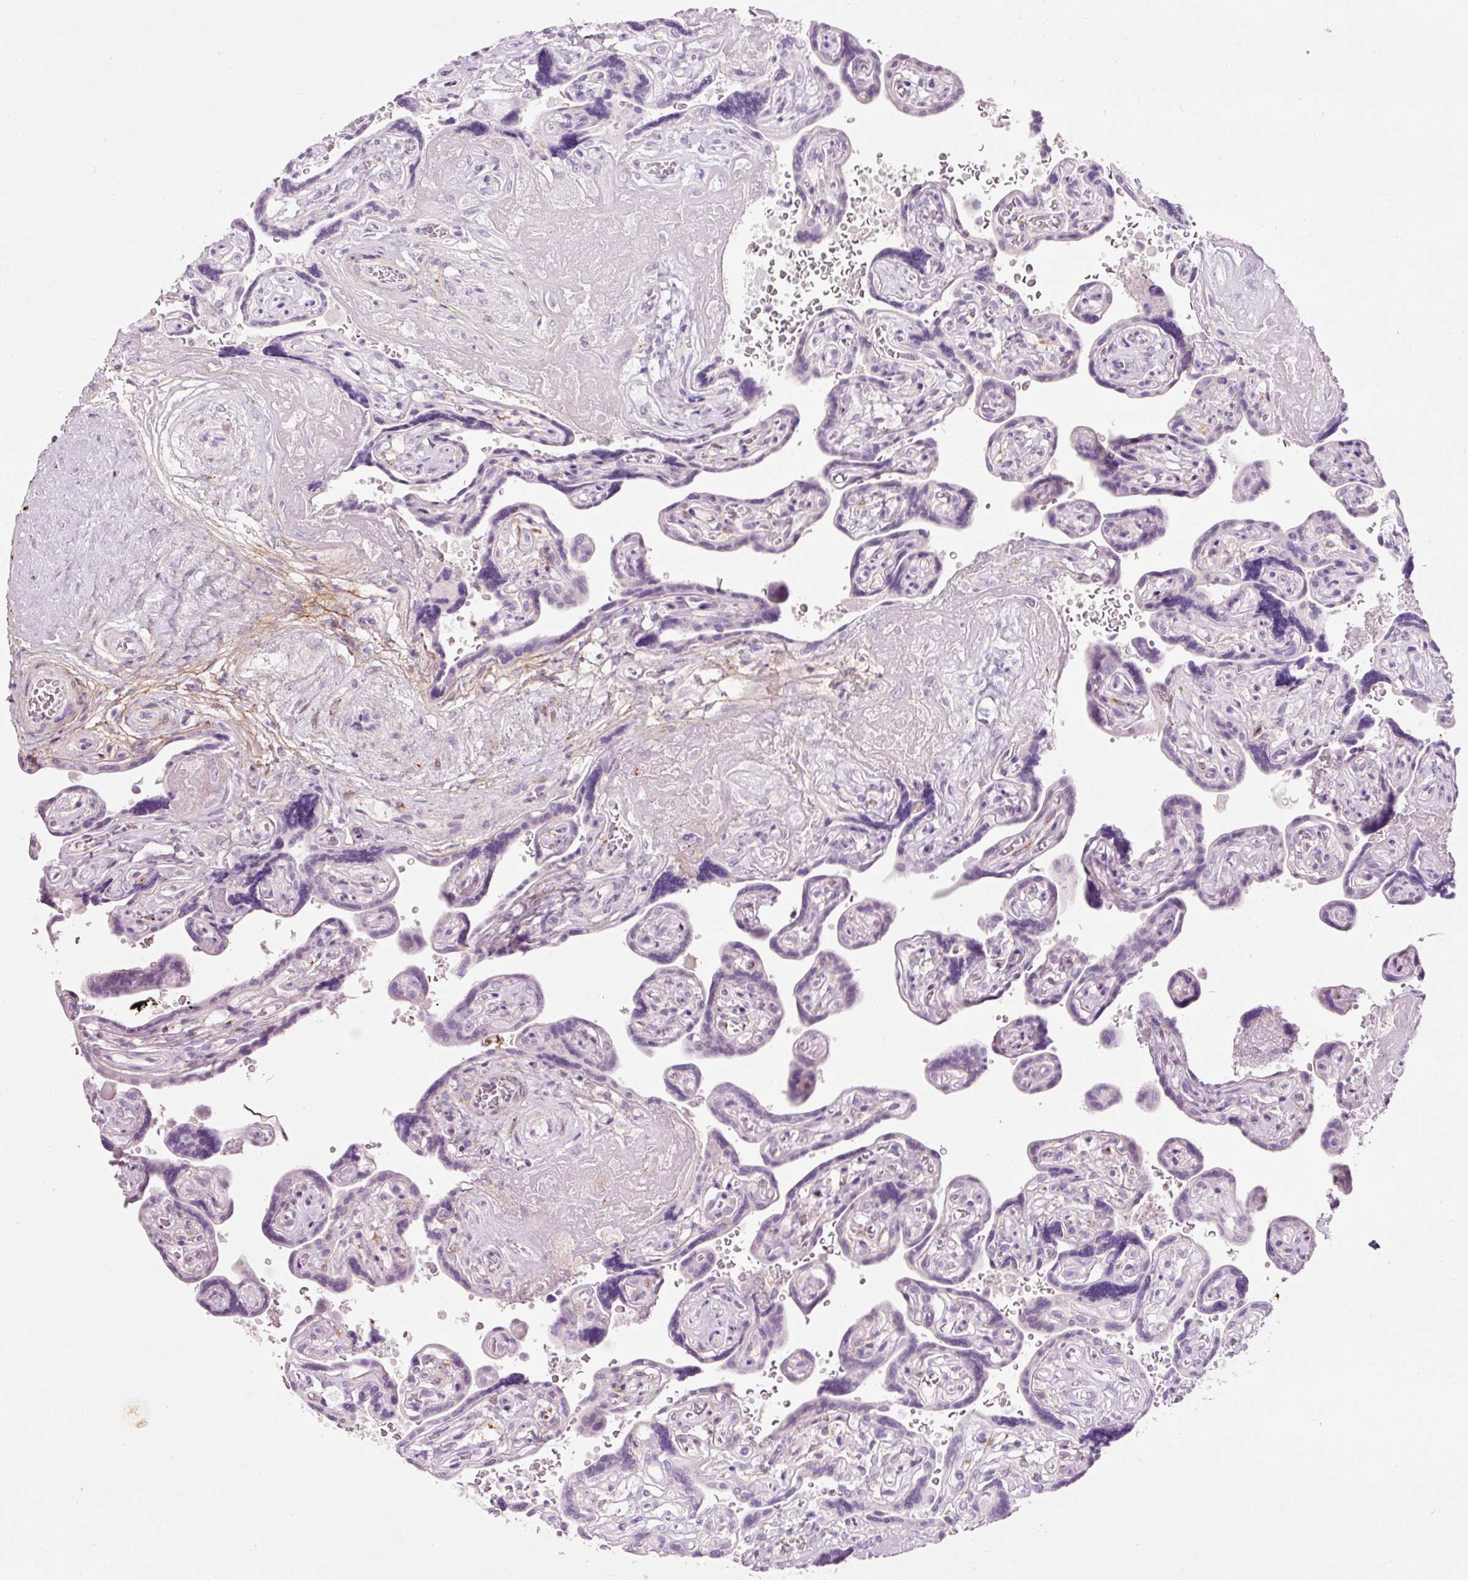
{"staining": {"intensity": "negative", "quantity": "none", "location": "none"}, "tissue": "placenta", "cell_type": "Trophoblastic cells", "image_type": "normal", "snomed": [{"axis": "morphology", "description": "Normal tissue, NOS"}, {"axis": "topography", "description": "Placenta"}], "caption": "Protein analysis of benign placenta exhibits no significant positivity in trophoblastic cells. Nuclei are stained in blue.", "gene": "MFAP4", "patient": {"sex": "female", "age": 32}}